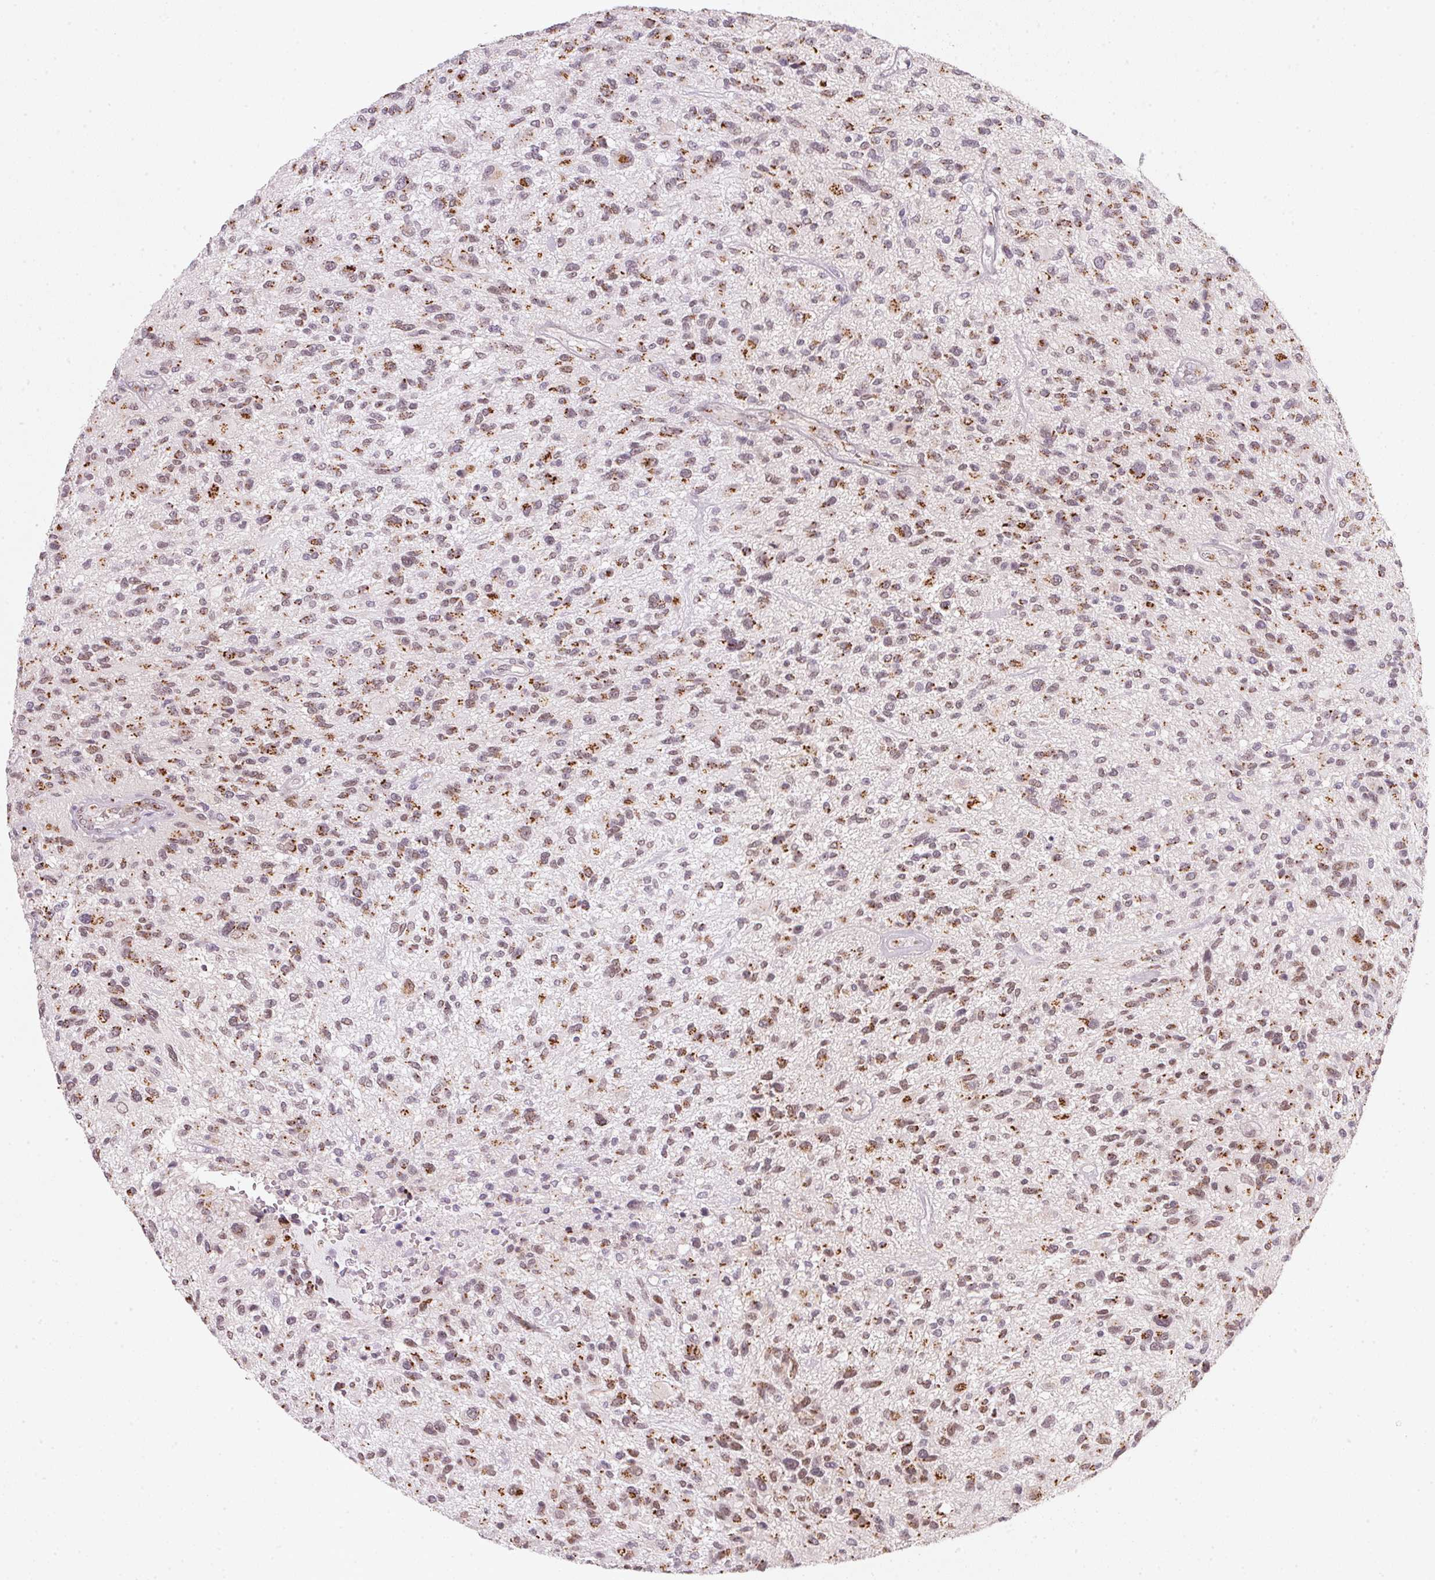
{"staining": {"intensity": "strong", "quantity": "25%-75%", "location": "cytoplasmic/membranous"}, "tissue": "glioma", "cell_type": "Tumor cells", "image_type": "cancer", "snomed": [{"axis": "morphology", "description": "Glioma, malignant, High grade"}, {"axis": "topography", "description": "Brain"}], "caption": "Malignant glioma (high-grade) was stained to show a protein in brown. There is high levels of strong cytoplasmic/membranous expression in approximately 25%-75% of tumor cells.", "gene": "RAB22A", "patient": {"sex": "male", "age": 47}}